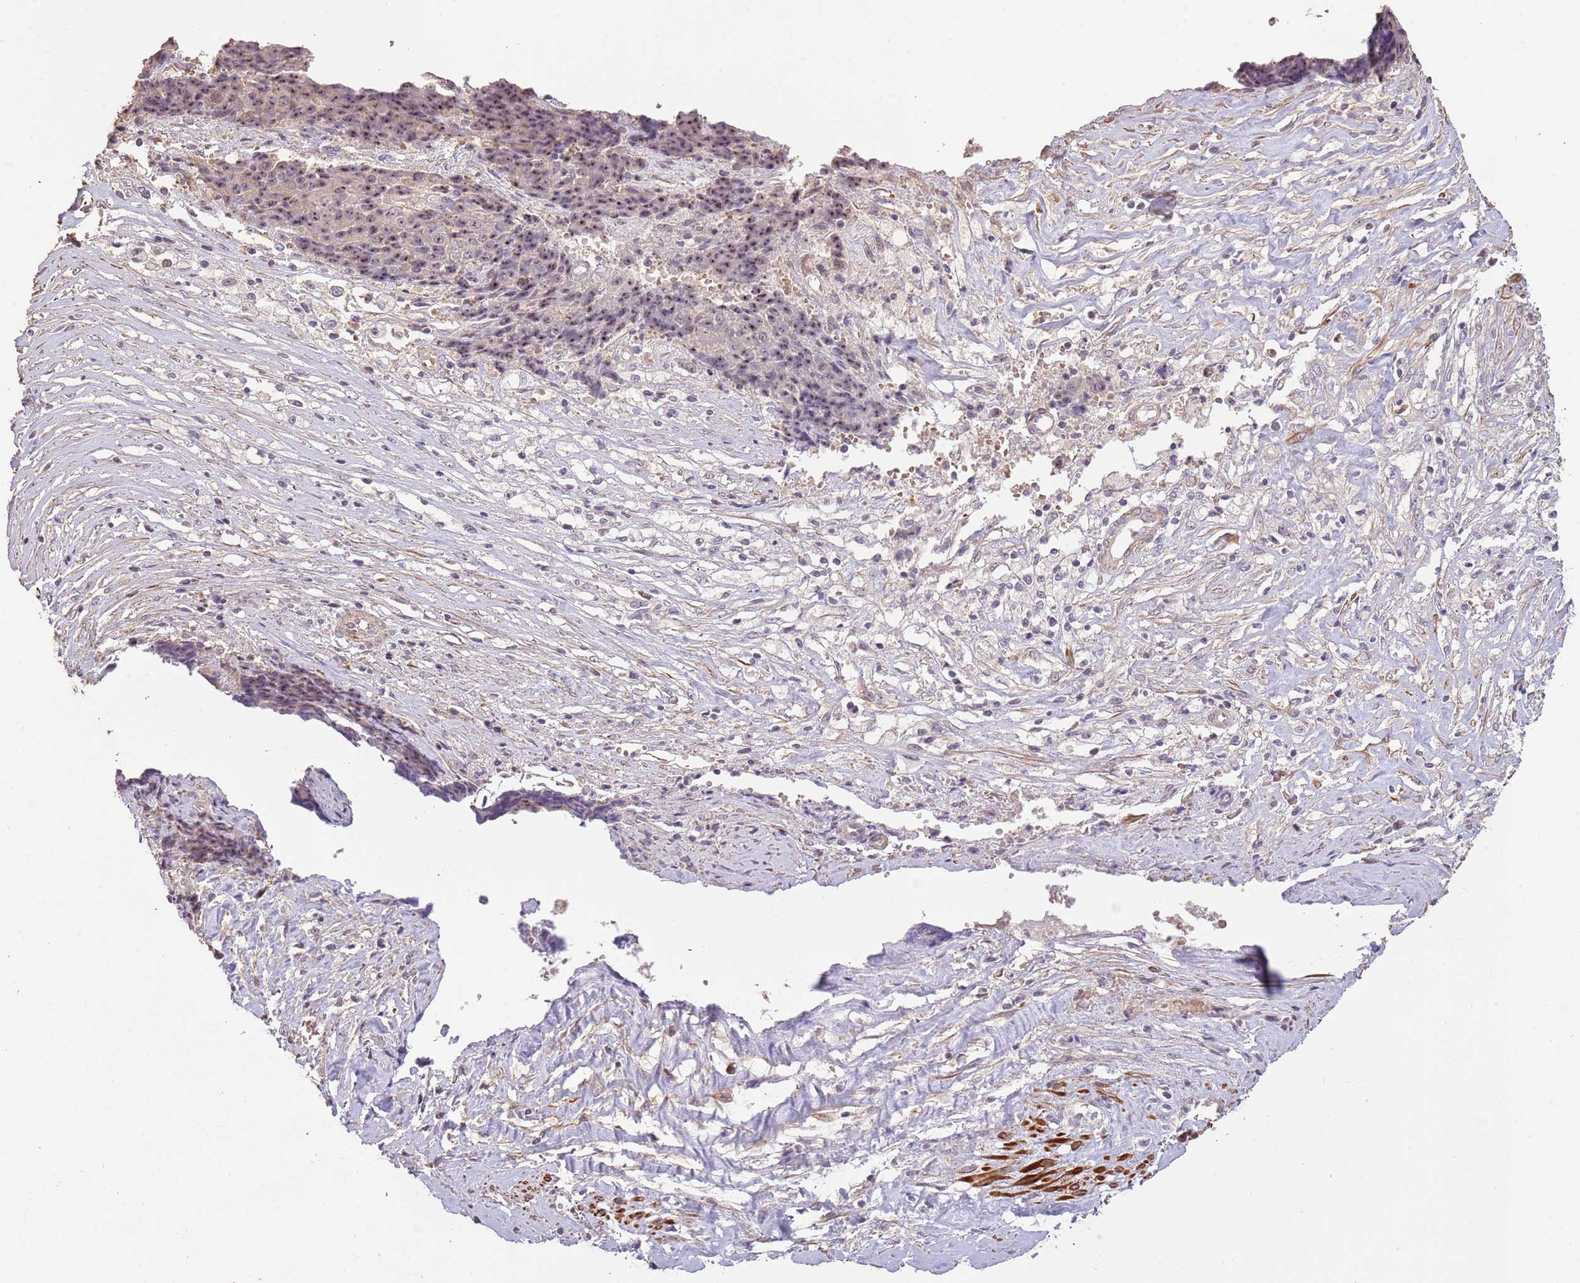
{"staining": {"intensity": "moderate", "quantity": "25%-75%", "location": "nuclear"}, "tissue": "ovarian cancer", "cell_type": "Tumor cells", "image_type": "cancer", "snomed": [{"axis": "morphology", "description": "Carcinoma, endometroid"}, {"axis": "topography", "description": "Ovary"}], "caption": "Moderate nuclear staining for a protein is seen in about 25%-75% of tumor cells of ovarian cancer using immunohistochemistry (IHC).", "gene": "ADTRP", "patient": {"sex": "female", "age": 42}}